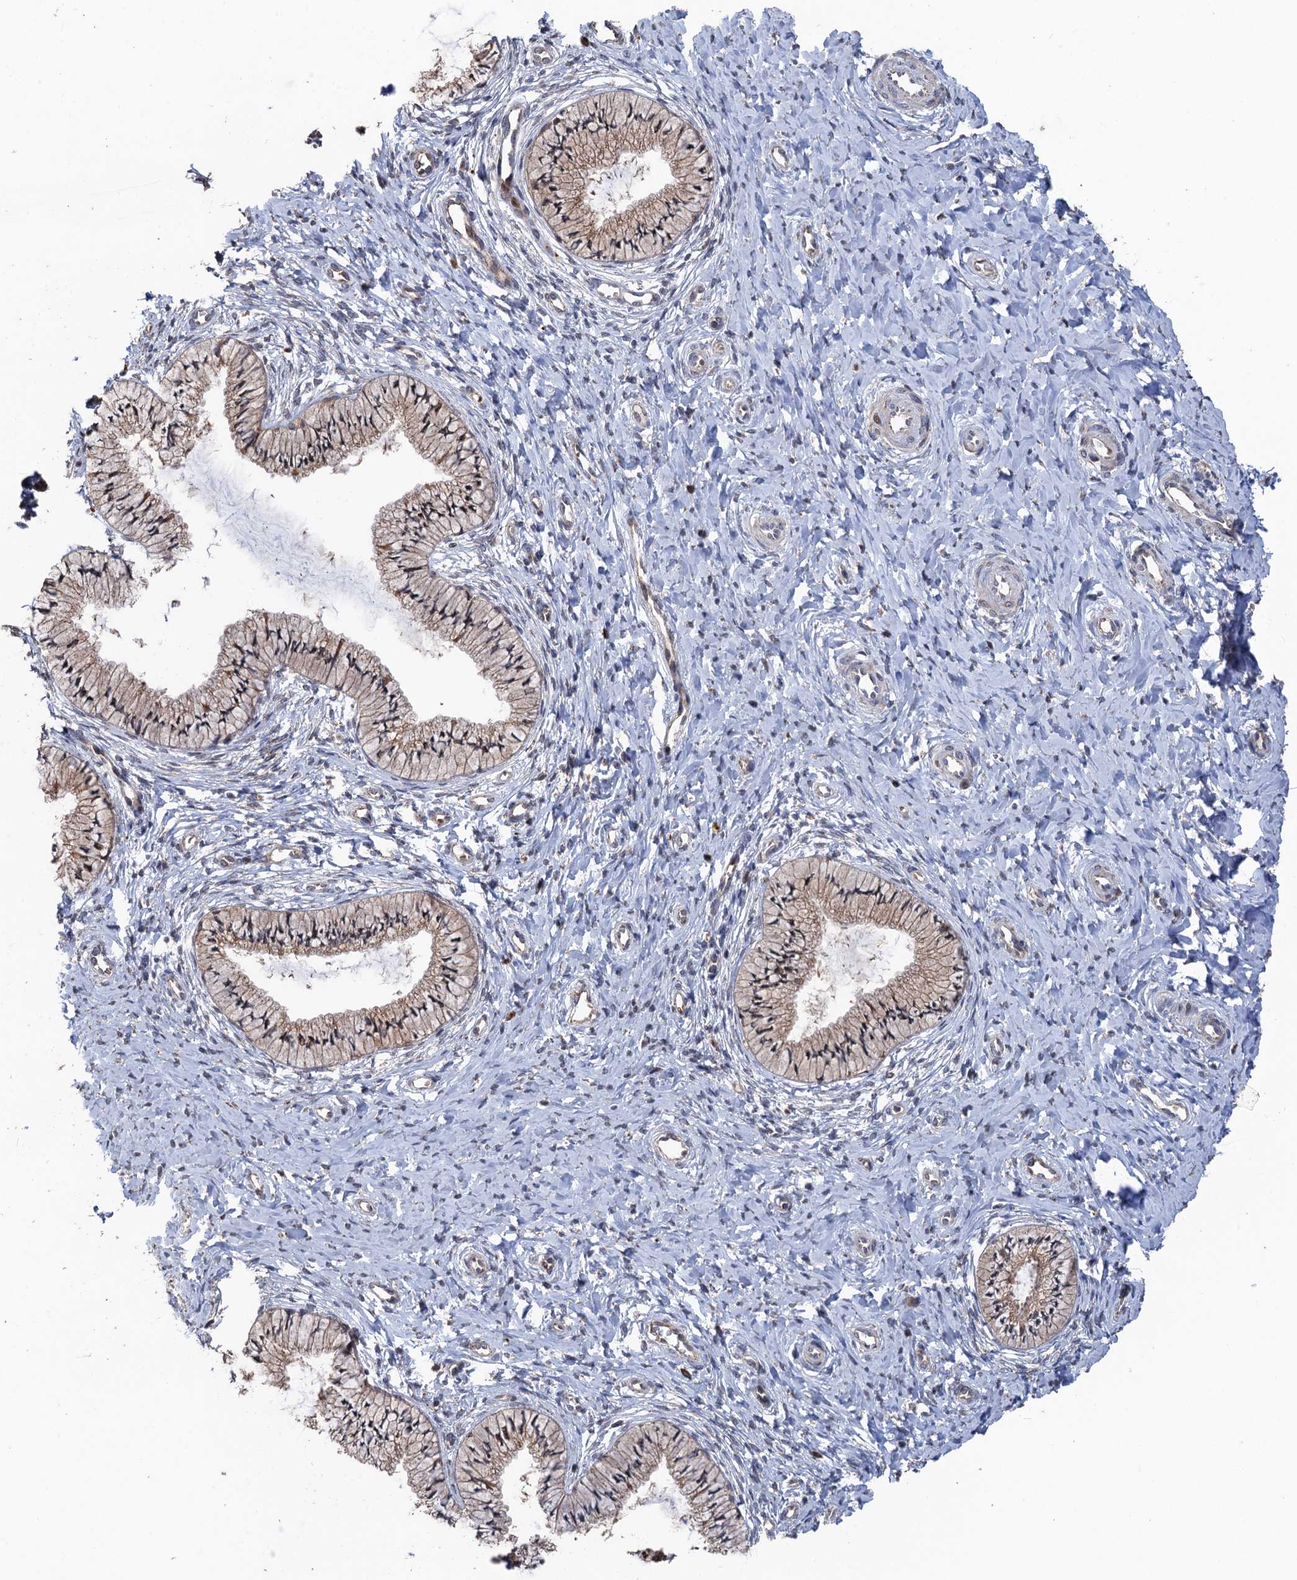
{"staining": {"intensity": "negative", "quantity": "none", "location": "none"}, "tissue": "cervix", "cell_type": "Glandular cells", "image_type": "normal", "snomed": [{"axis": "morphology", "description": "Normal tissue, NOS"}, {"axis": "topography", "description": "Cervix"}], "caption": "IHC image of normal cervix stained for a protein (brown), which demonstrates no staining in glandular cells. (Brightfield microscopy of DAB (3,3'-diaminobenzidine) IHC at high magnification).", "gene": "BMERB1", "patient": {"sex": "female", "age": 36}}